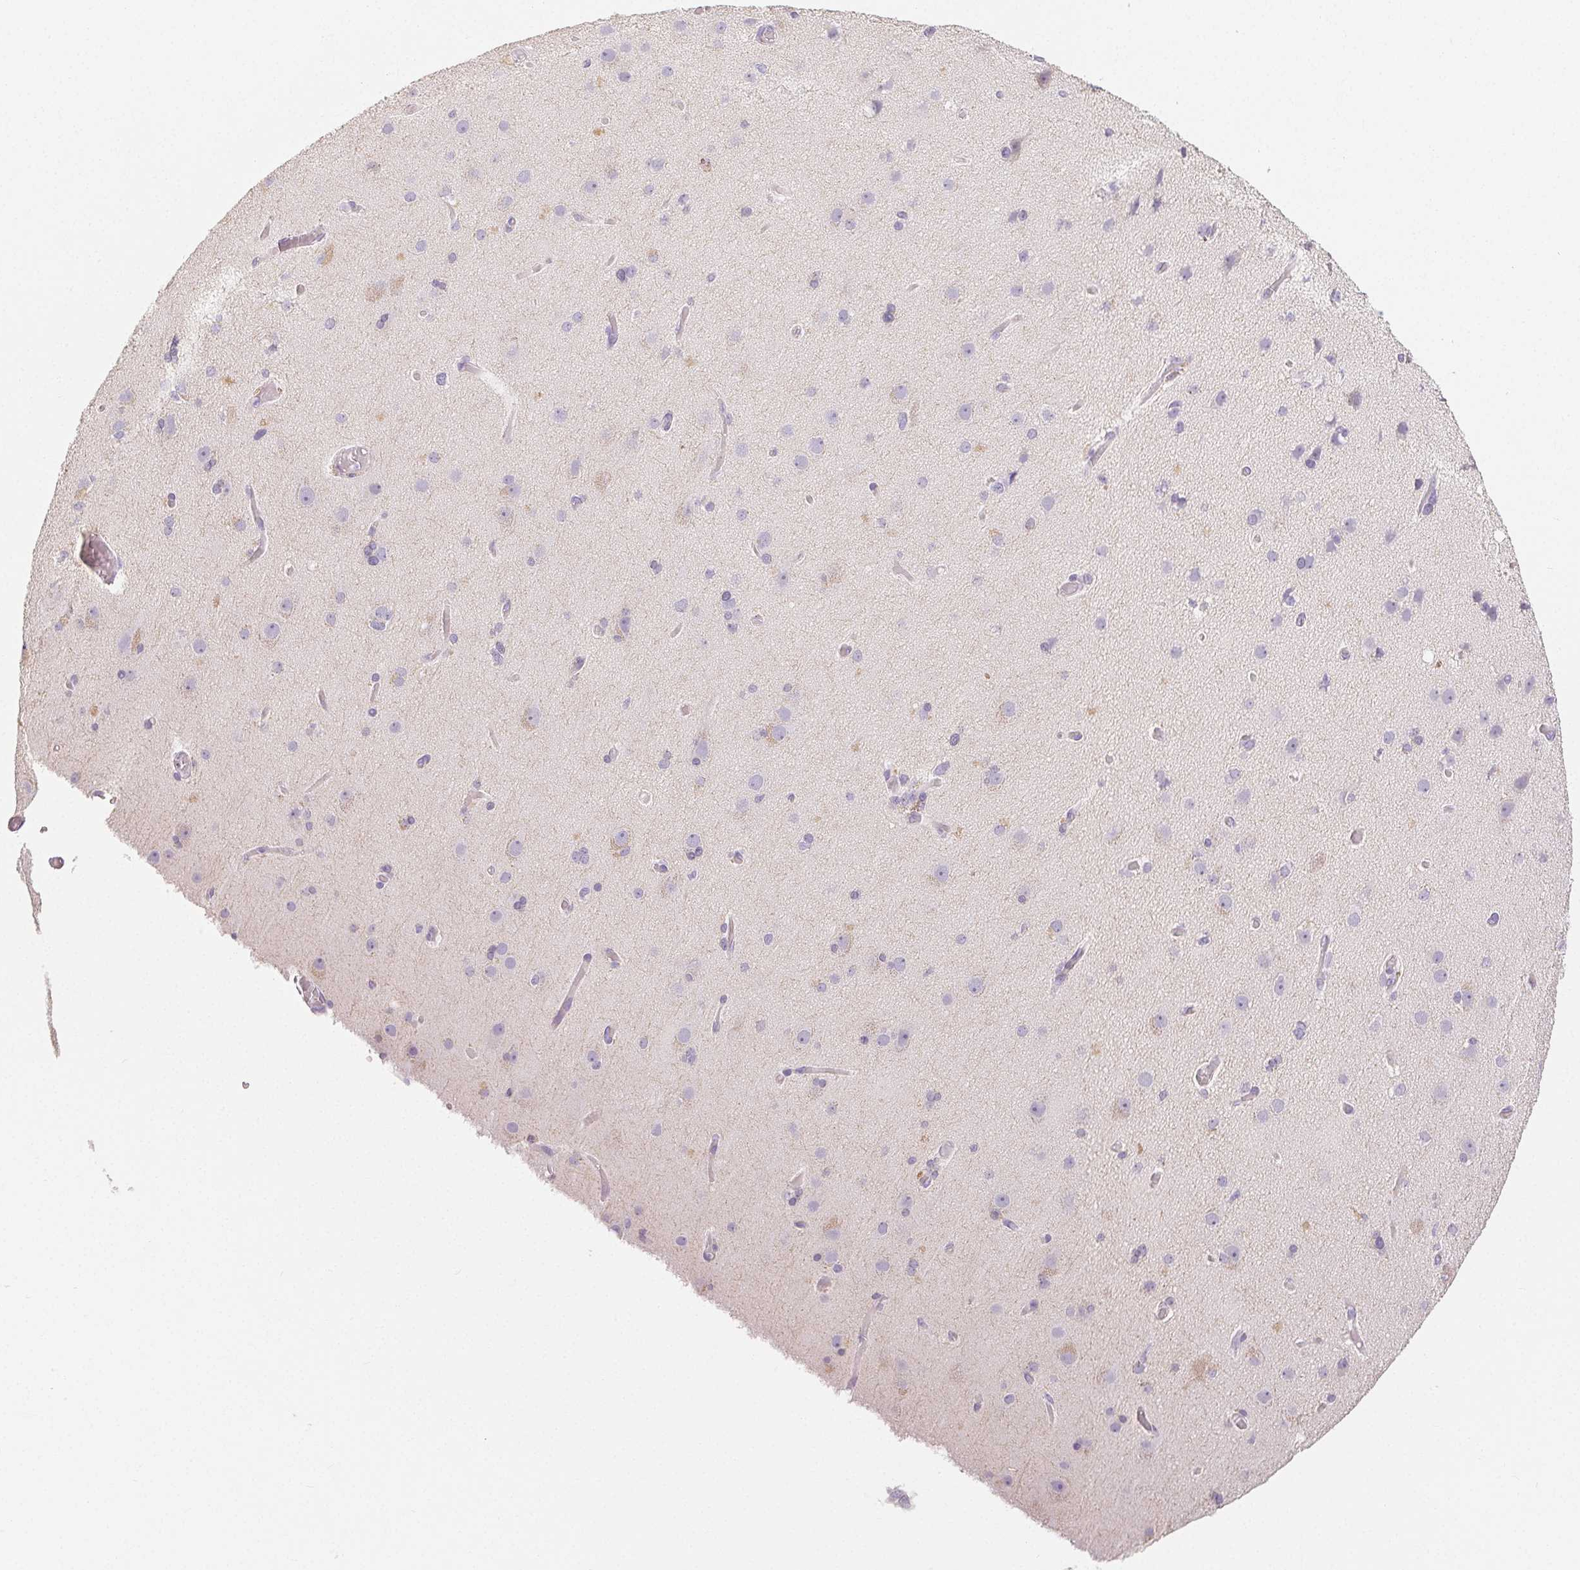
{"staining": {"intensity": "negative", "quantity": "none", "location": "none"}, "tissue": "cerebral cortex", "cell_type": "Endothelial cells", "image_type": "normal", "snomed": [{"axis": "morphology", "description": "Normal tissue, NOS"}, {"axis": "morphology", "description": "Glioma, malignant, High grade"}, {"axis": "topography", "description": "Cerebral cortex"}], "caption": "This is a histopathology image of immunohistochemistry staining of benign cerebral cortex, which shows no expression in endothelial cells.", "gene": "MIOX", "patient": {"sex": "male", "age": 71}}